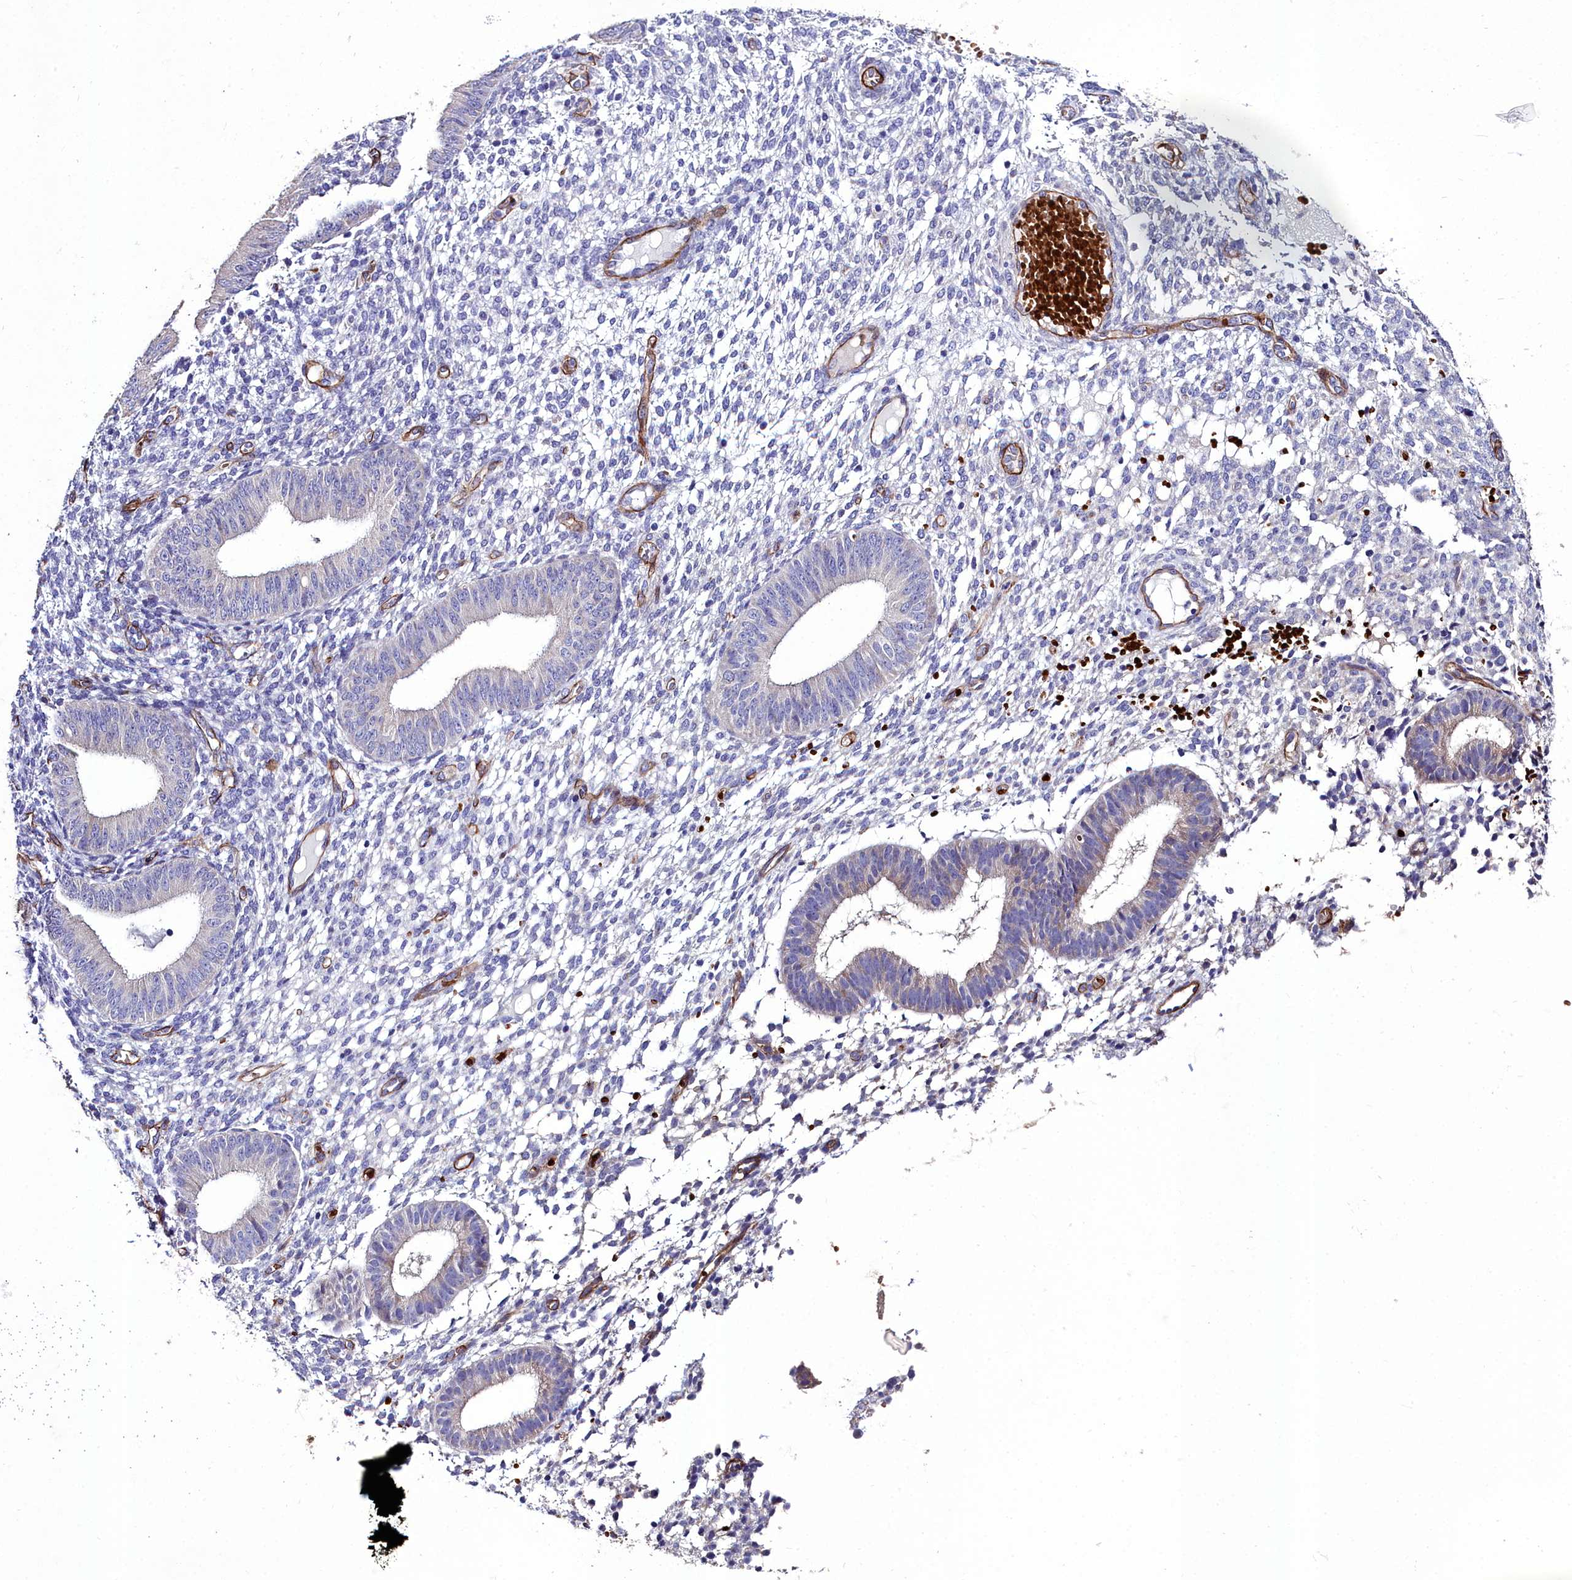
{"staining": {"intensity": "negative", "quantity": "none", "location": "none"}, "tissue": "endometrium", "cell_type": "Cells in endometrial stroma", "image_type": "normal", "snomed": [{"axis": "morphology", "description": "Normal tissue, NOS"}, {"axis": "topography", "description": "Endometrium"}], "caption": "IHC micrograph of unremarkable human endometrium stained for a protein (brown), which demonstrates no positivity in cells in endometrial stroma.", "gene": "CYP4F11", "patient": {"sex": "female", "age": 49}}